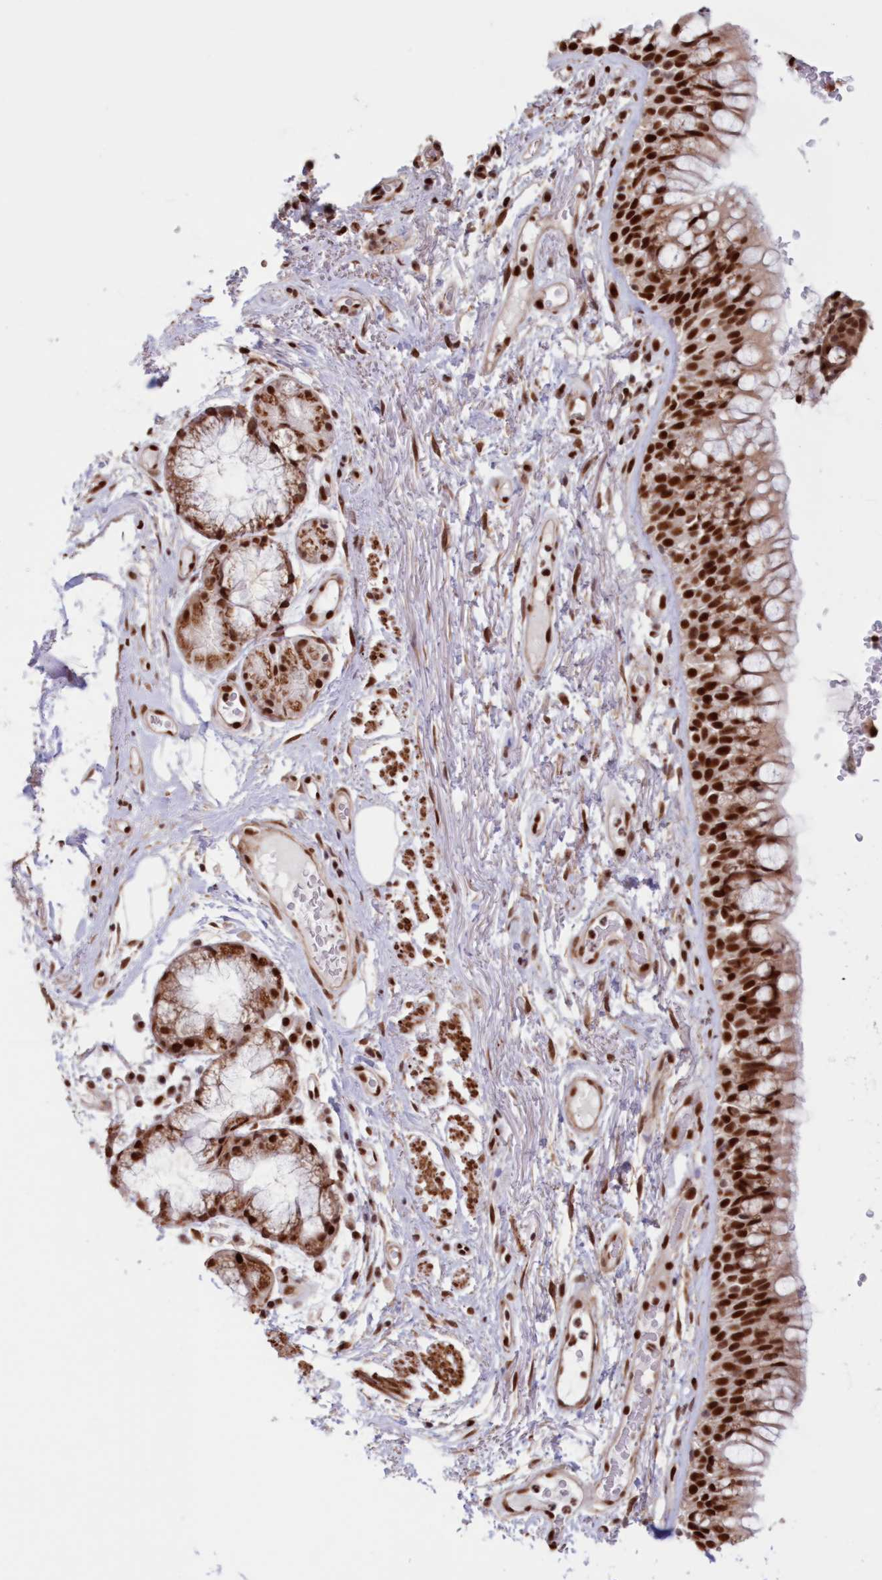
{"staining": {"intensity": "strong", "quantity": ">75%", "location": "nuclear"}, "tissue": "bronchus", "cell_type": "Respiratory epithelial cells", "image_type": "normal", "snomed": [{"axis": "morphology", "description": "Normal tissue, NOS"}, {"axis": "topography", "description": "Cartilage tissue"}, {"axis": "topography", "description": "Bronchus"}], "caption": "Protein expression analysis of benign bronchus exhibits strong nuclear positivity in approximately >75% of respiratory epithelial cells. (Brightfield microscopy of DAB IHC at high magnification).", "gene": "POLR2B", "patient": {"sex": "female", "age": 73}}